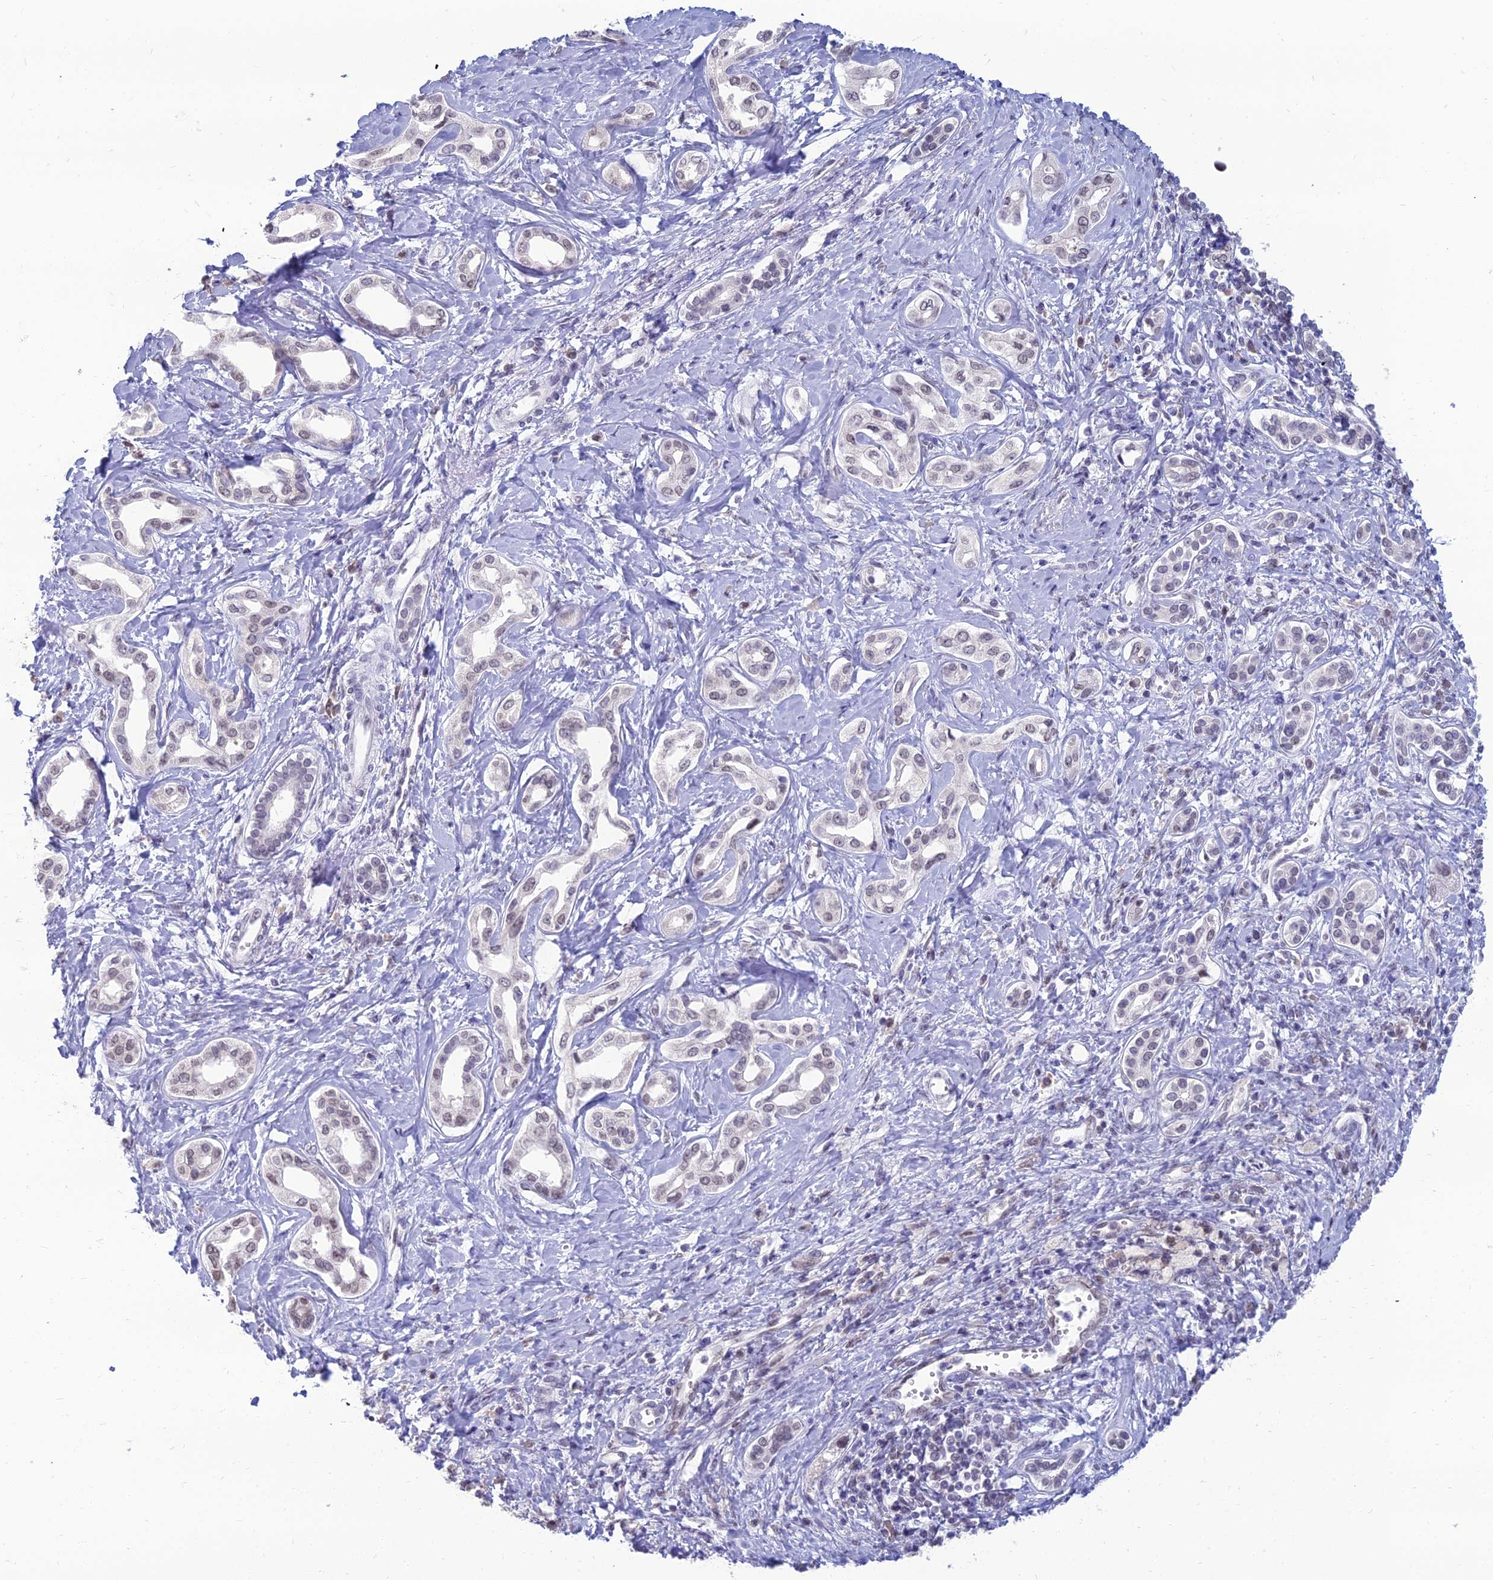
{"staining": {"intensity": "weak", "quantity": "<25%", "location": "nuclear"}, "tissue": "liver cancer", "cell_type": "Tumor cells", "image_type": "cancer", "snomed": [{"axis": "morphology", "description": "Cholangiocarcinoma"}, {"axis": "topography", "description": "Liver"}], "caption": "Tumor cells are negative for protein expression in human liver cholangiocarcinoma.", "gene": "SRSF7", "patient": {"sex": "female", "age": 77}}